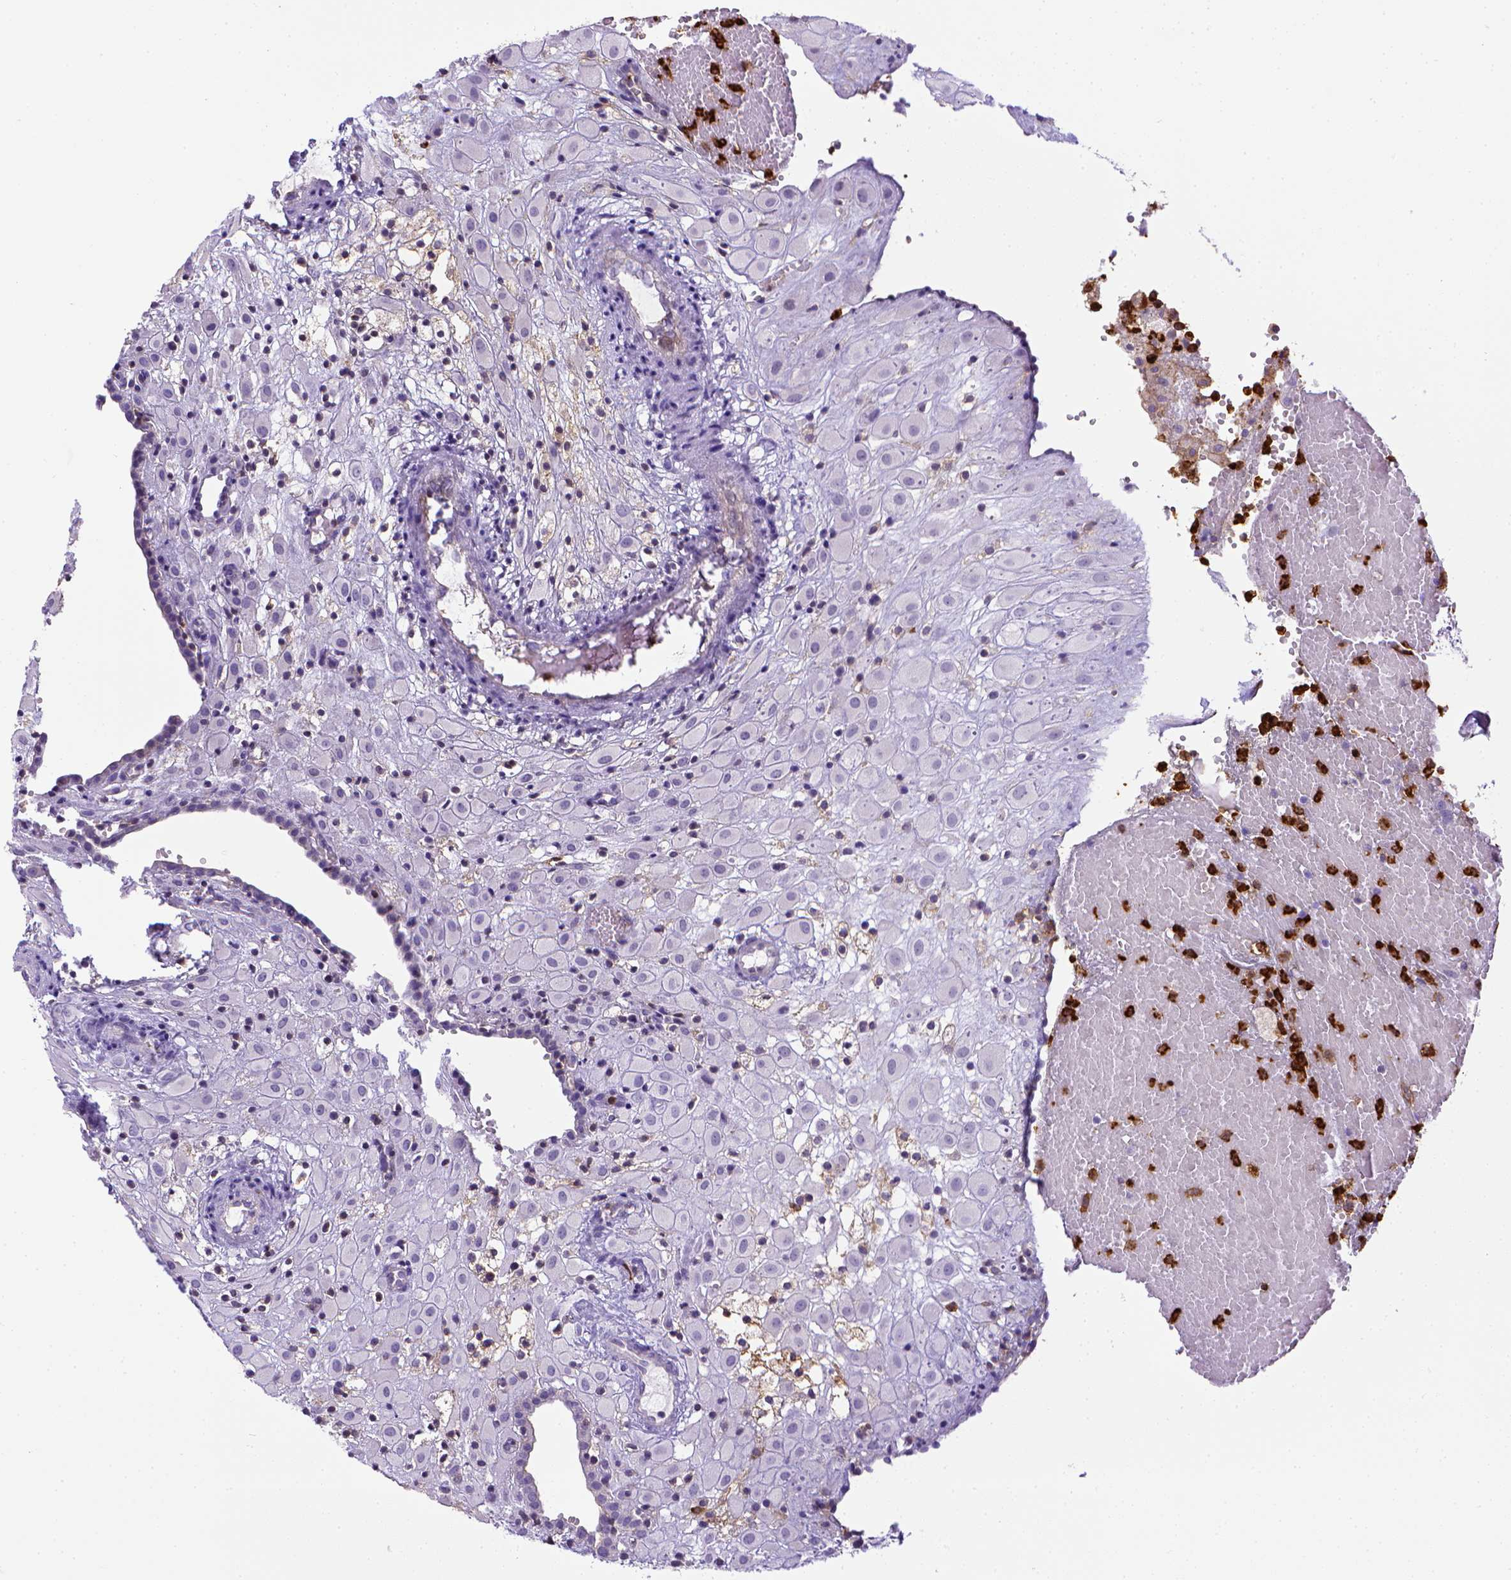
{"staining": {"intensity": "negative", "quantity": "none", "location": "none"}, "tissue": "placenta", "cell_type": "Decidual cells", "image_type": "normal", "snomed": [{"axis": "morphology", "description": "Normal tissue, NOS"}, {"axis": "topography", "description": "Placenta"}], "caption": "Decidual cells show no significant expression in normal placenta. The staining was performed using DAB (3,3'-diaminobenzidine) to visualize the protein expression in brown, while the nuclei were stained in blue with hematoxylin (Magnification: 20x).", "gene": "ITGAM", "patient": {"sex": "female", "age": 24}}